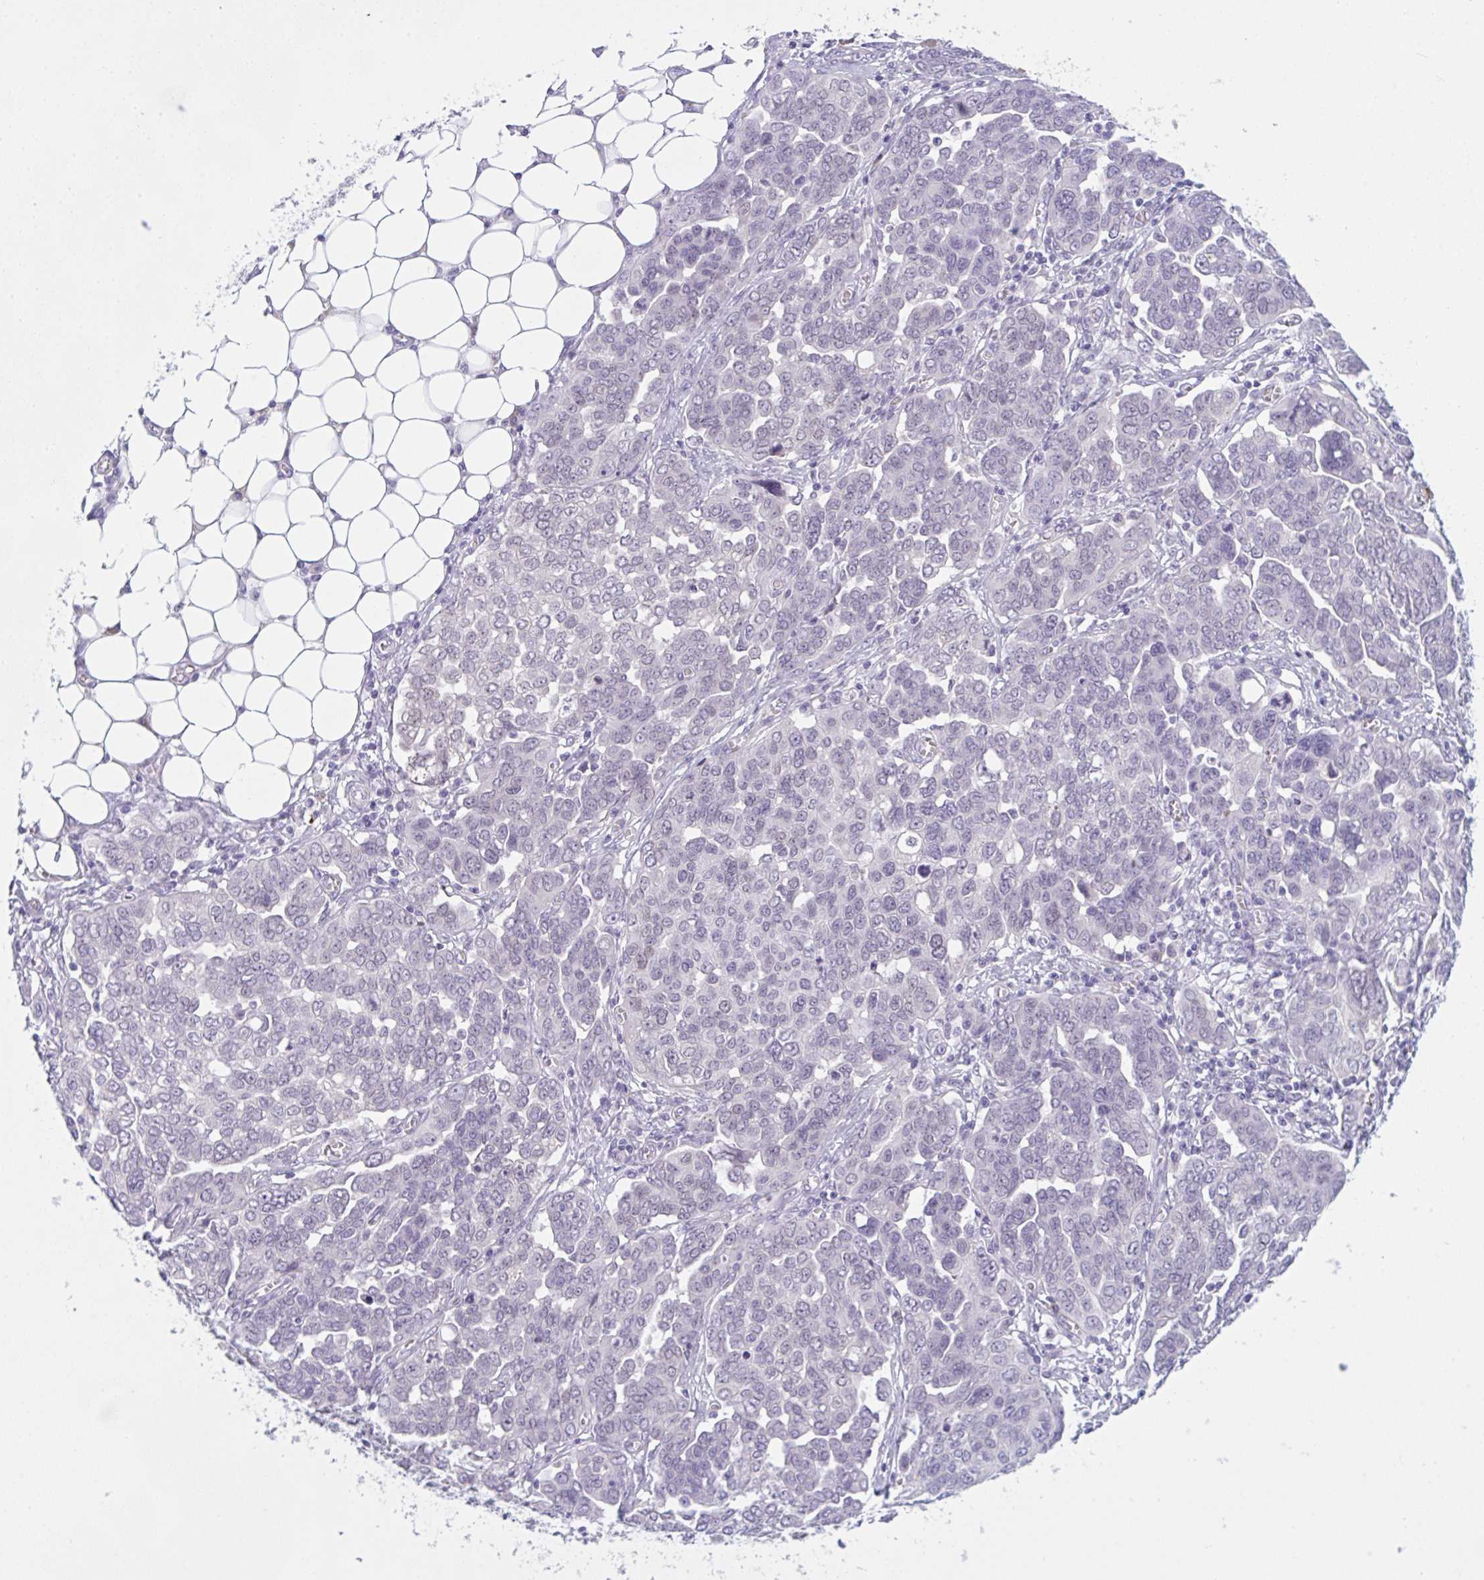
{"staining": {"intensity": "negative", "quantity": "none", "location": "none"}, "tissue": "ovarian cancer", "cell_type": "Tumor cells", "image_type": "cancer", "snomed": [{"axis": "morphology", "description": "Cystadenocarcinoma, serous, NOS"}, {"axis": "topography", "description": "Ovary"}], "caption": "Tumor cells are negative for brown protein staining in ovarian cancer (serous cystadenocarcinoma).", "gene": "WNT9B", "patient": {"sex": "female", "age": 59}}